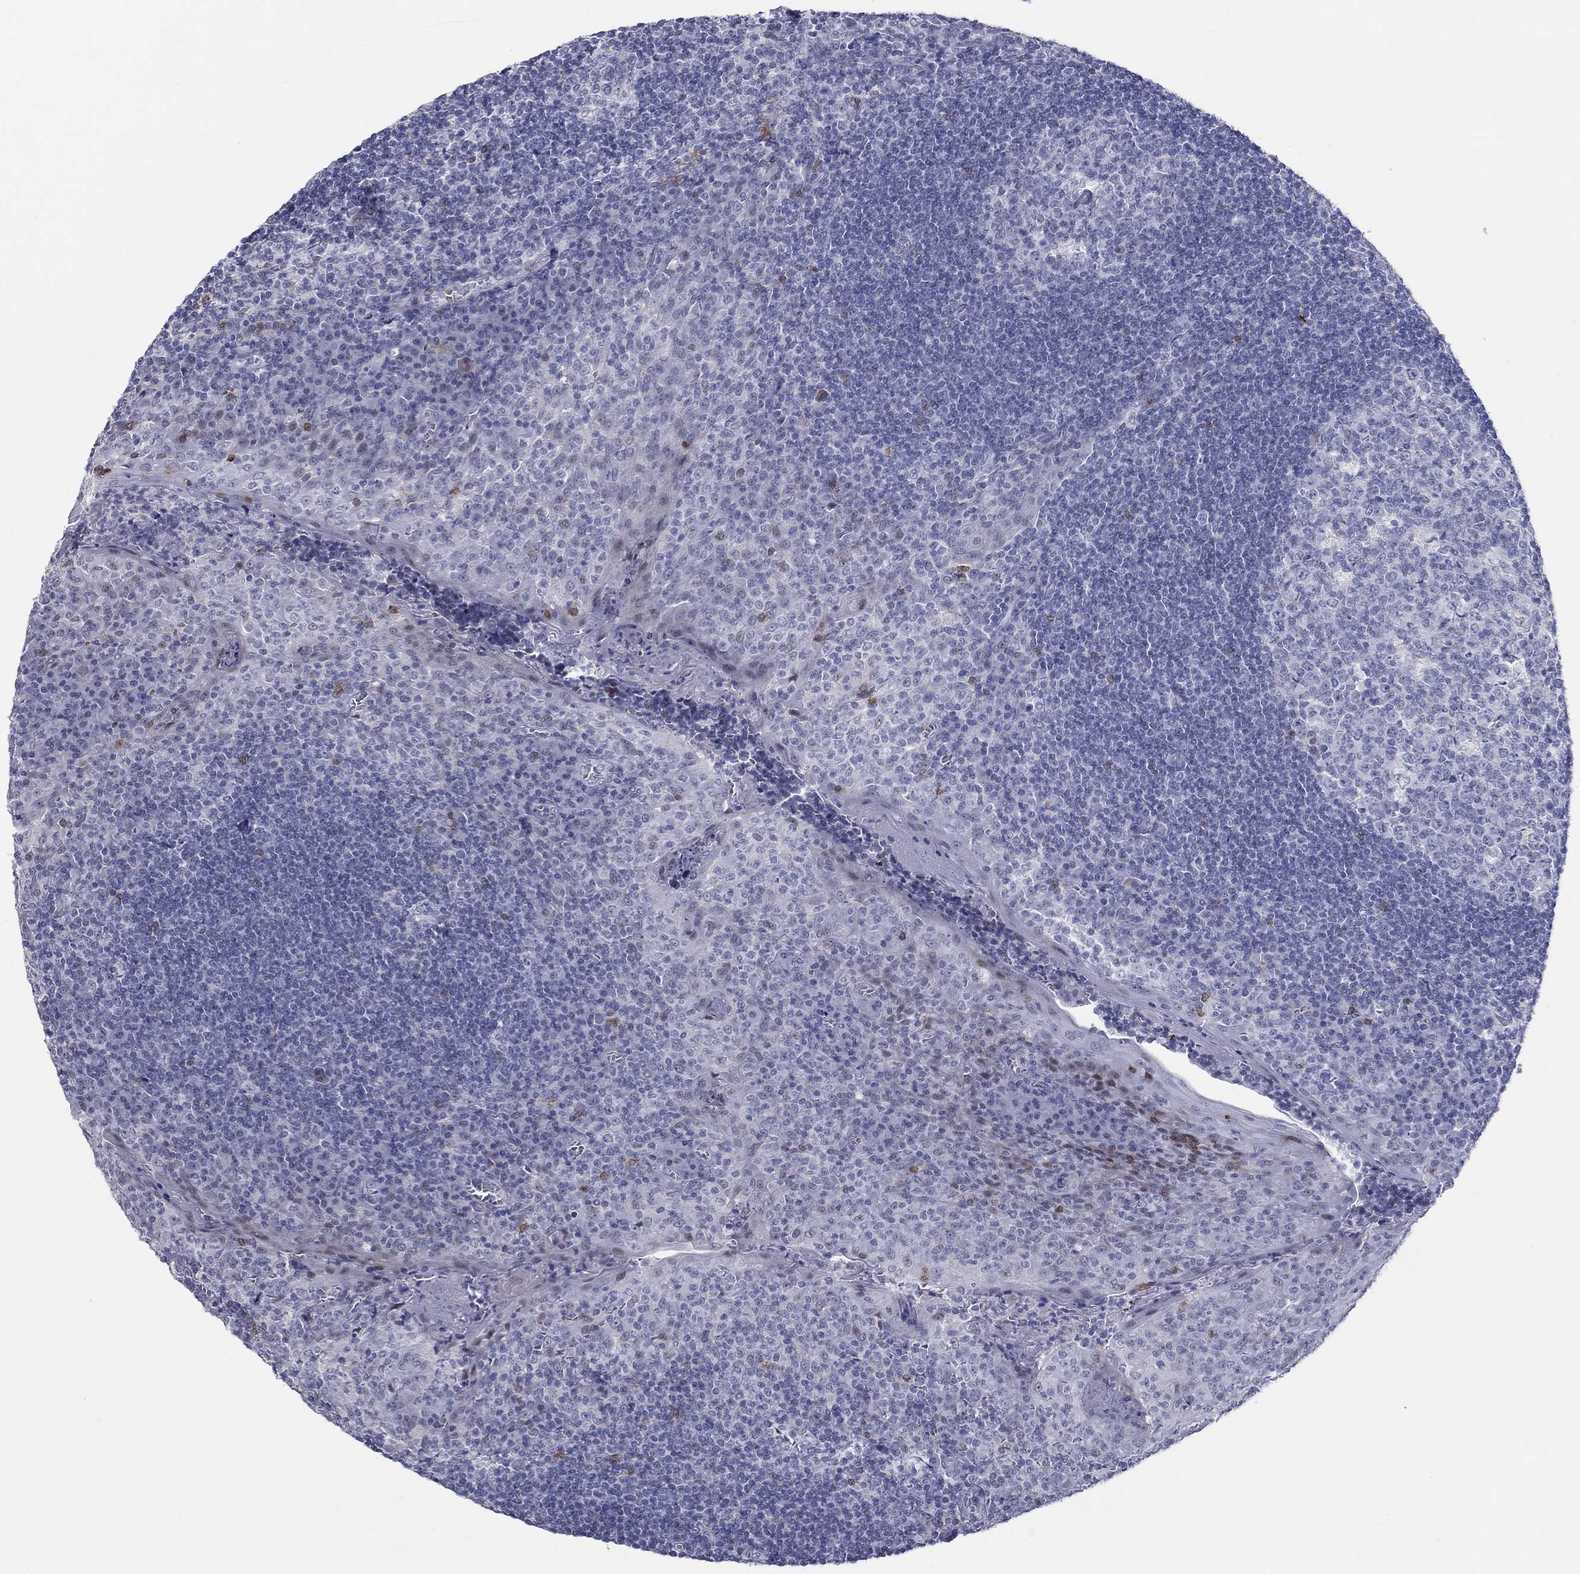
{"staining": {"intensity": "negative", "quantity": "none", "location": "none"}, "tissue": "tonsil", "cell_type": "Germinal center cells", "image_type": "normal", "snomed": [{"axis": "morphology", "description": "Normal tissue, NOS"}, {"axis": "topography", "description": "Tonsil"}], "caption": "An immunohistochemistry (IHC) histopathology image of unremarkable tonsil is shown. There is no staining in germinal center cells of tonsil.", "gene": "ITGAE", "patient": {"sex": "female", "age": 13}}